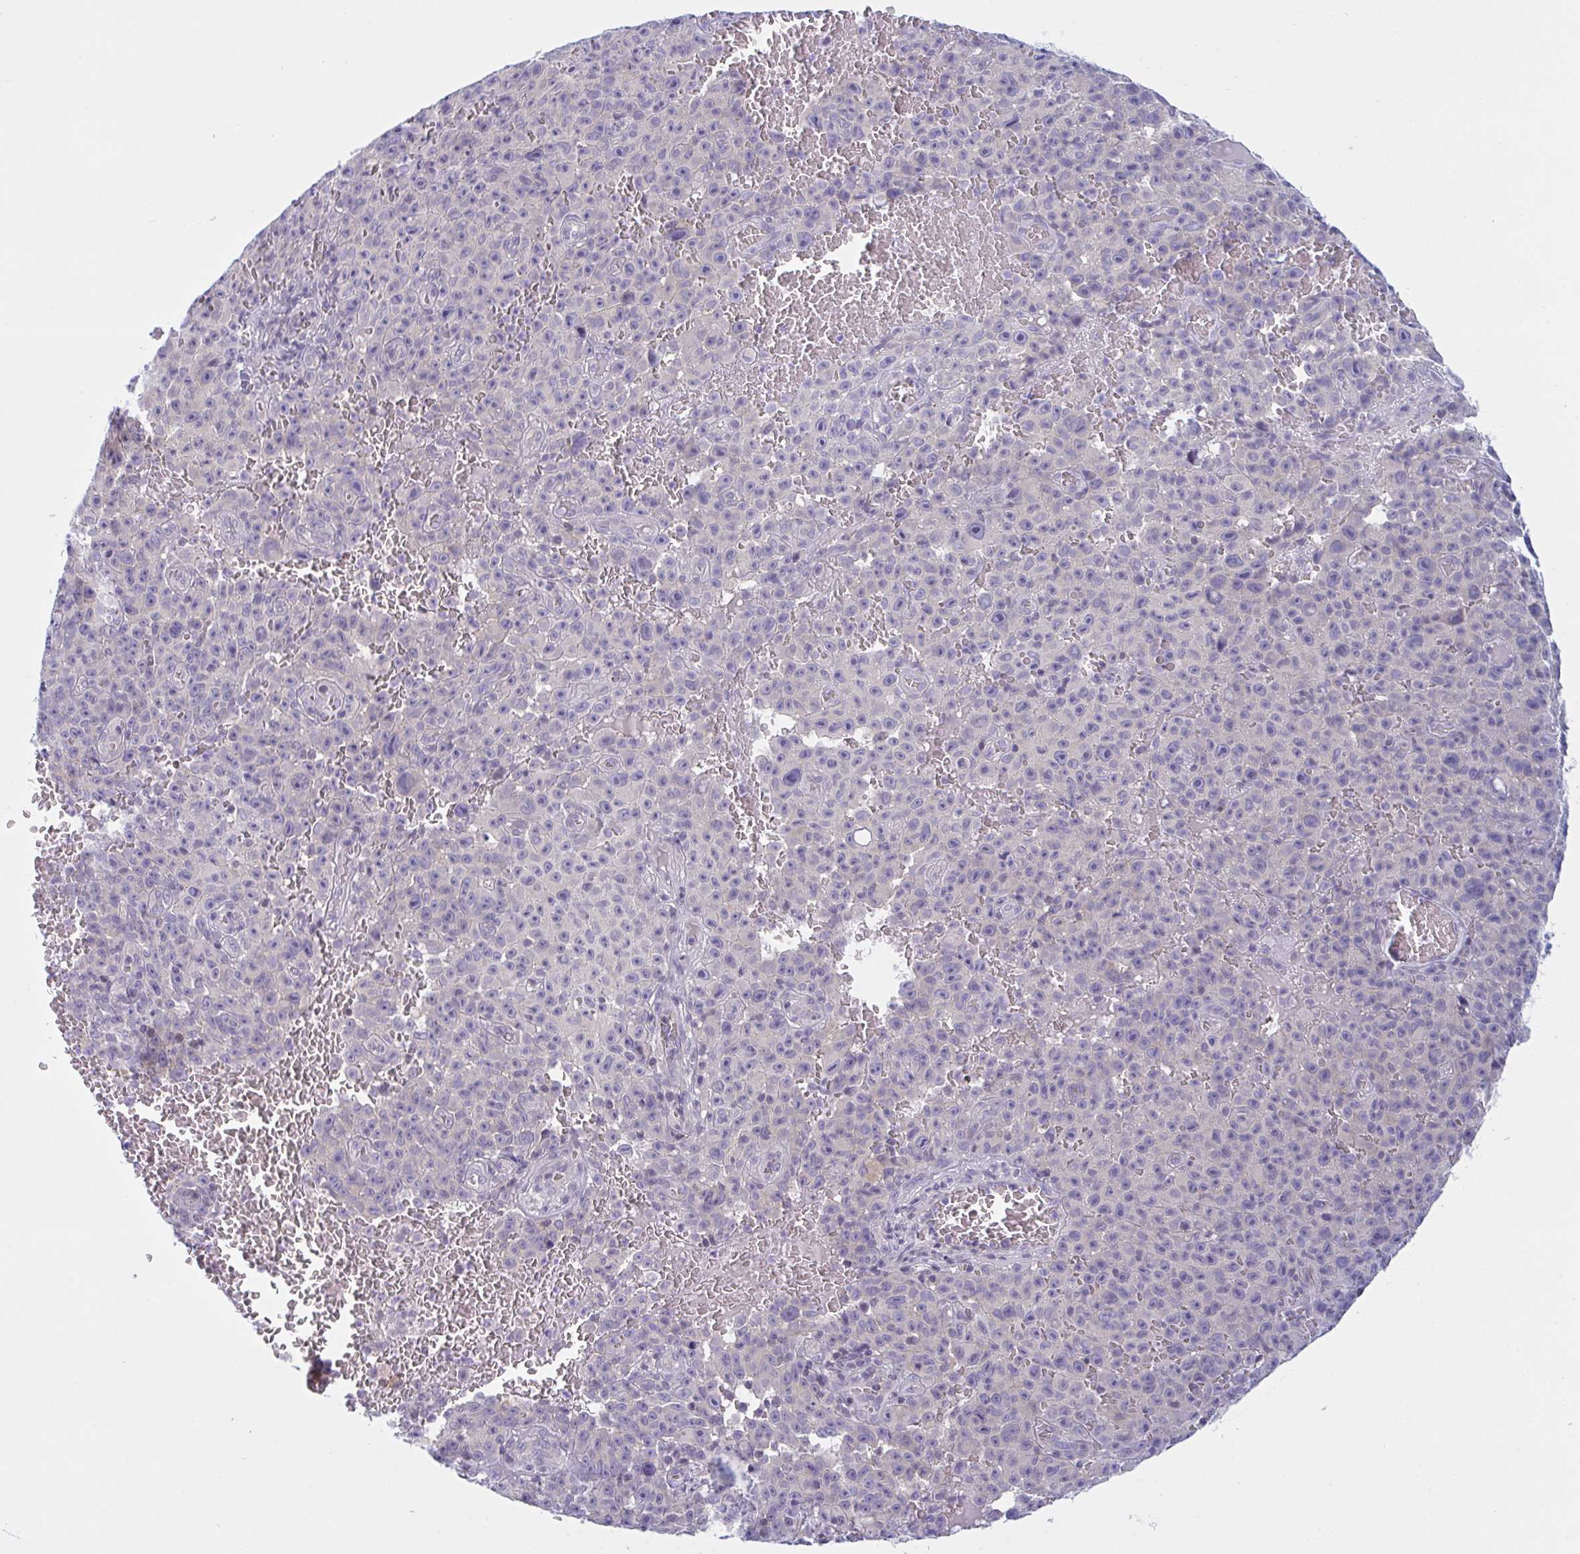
{"staining": {"intensity": "negative", "quantity": "none", "location": "none"}, "tissue": "melanoma", "cell_type": "Tumor cells", "image_type": "cancer", "snomed": [{"axis": "morphology", "description": "Malignant melanoma, NOS"}, {"axis": "topography", "description": "Skin"}], "caption": "An image of human melanoma is negative for staining in tumor cells. The staining is performed using DAB (3,3'-diaminobenzidine) brown chromogen with nuclei counter-stained in using hematoxylin.", "gene": "NAA30", "patient": {"sex": "female", "age": 82}}